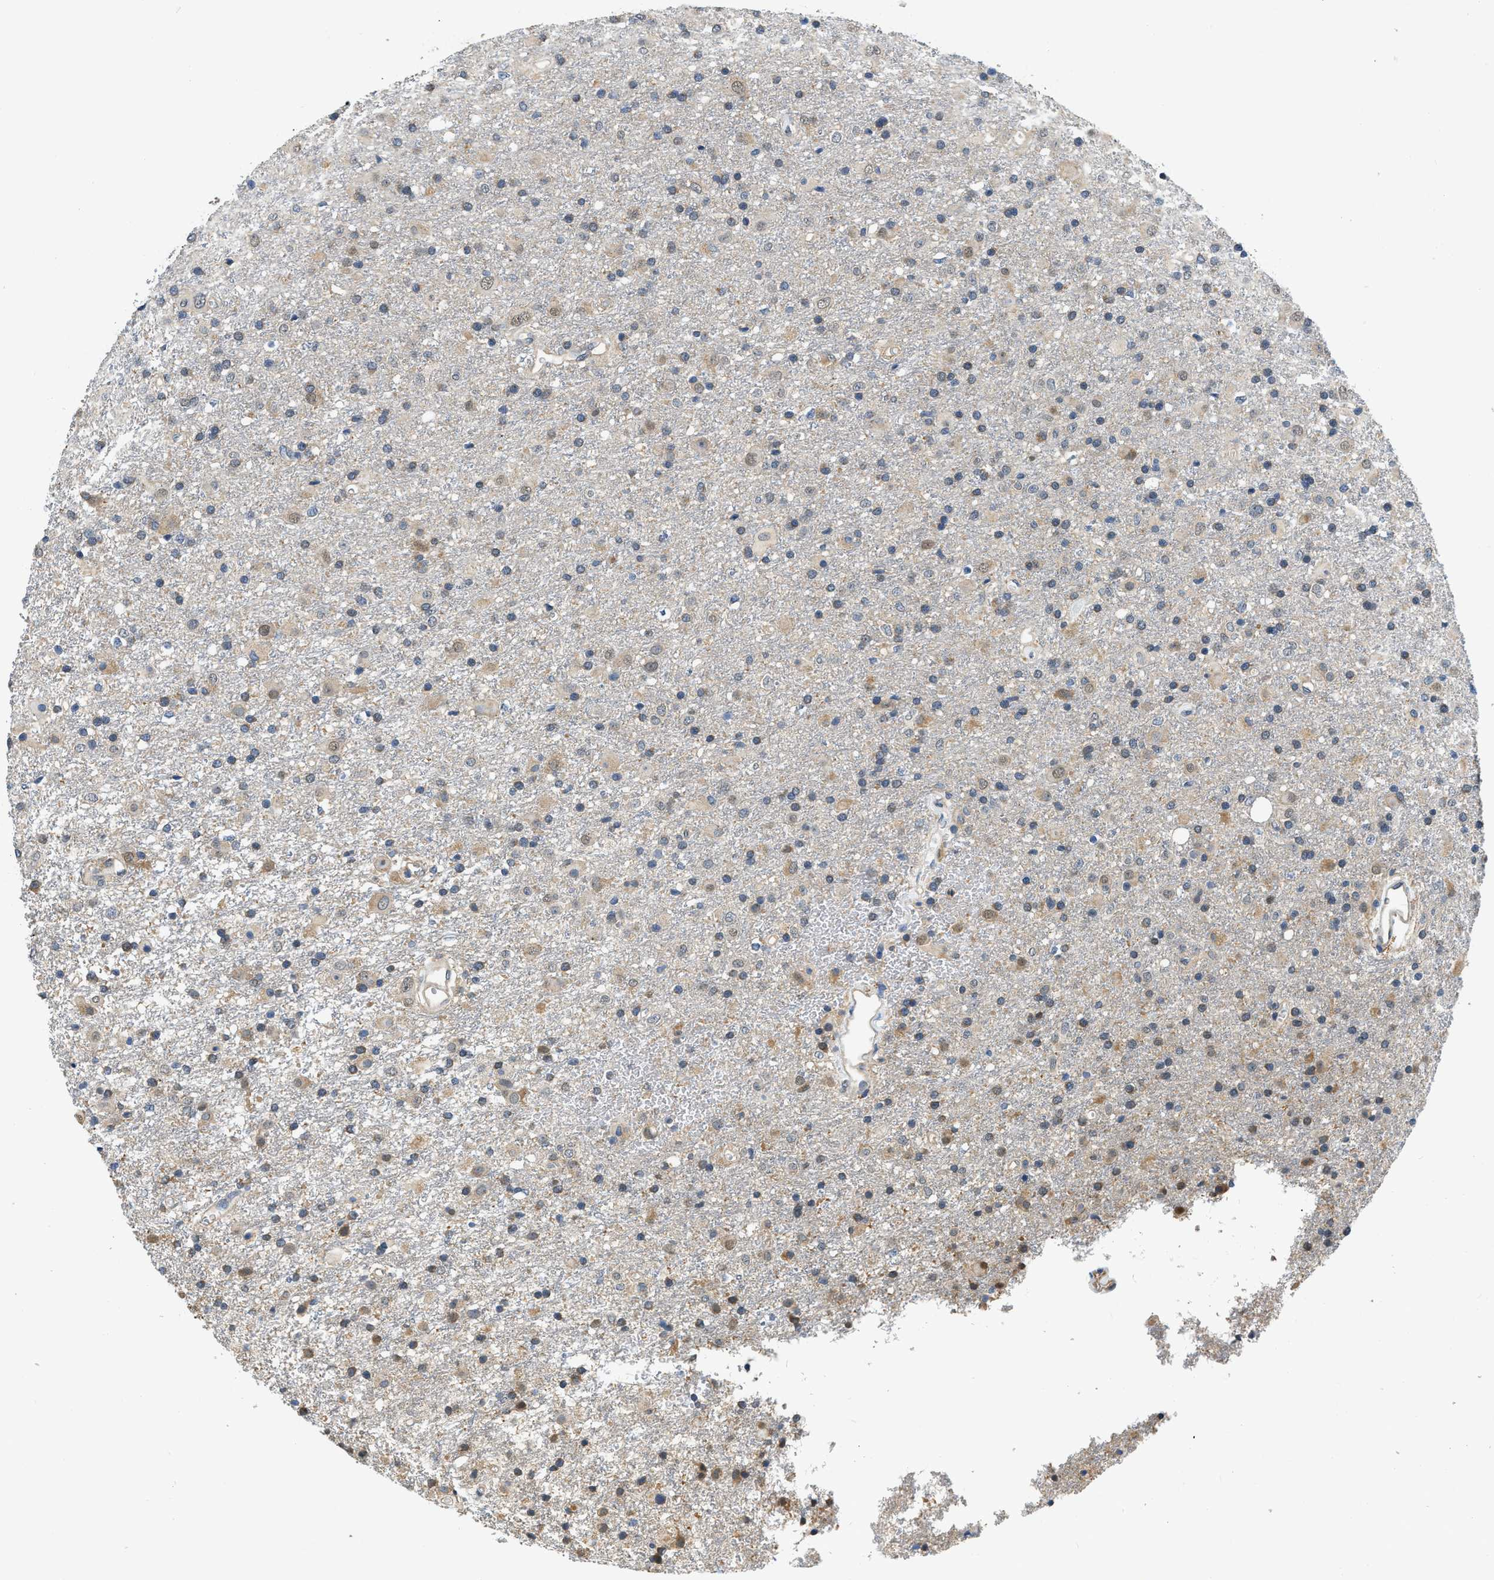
{"staining": {"intensity": "negative", "quantity": "none", "location": "none"}, "tissue": "glioma", "cell_type": "Tumor cells", "image_type": "cancer", "snomed": [{"axis": "morphology", "description": "Glioma, malignant, Low grade"}, {"axis": "topography", "description": "Brain"}], "caption": "This histopathology image is of glioma stained with immunohistochemistry to label a protein in brown with the nuclei are counter-stained blue. There is no expression in tumor cells.", "gene": "BCL7C", "patient": {"sex": "male", "age": 65}}